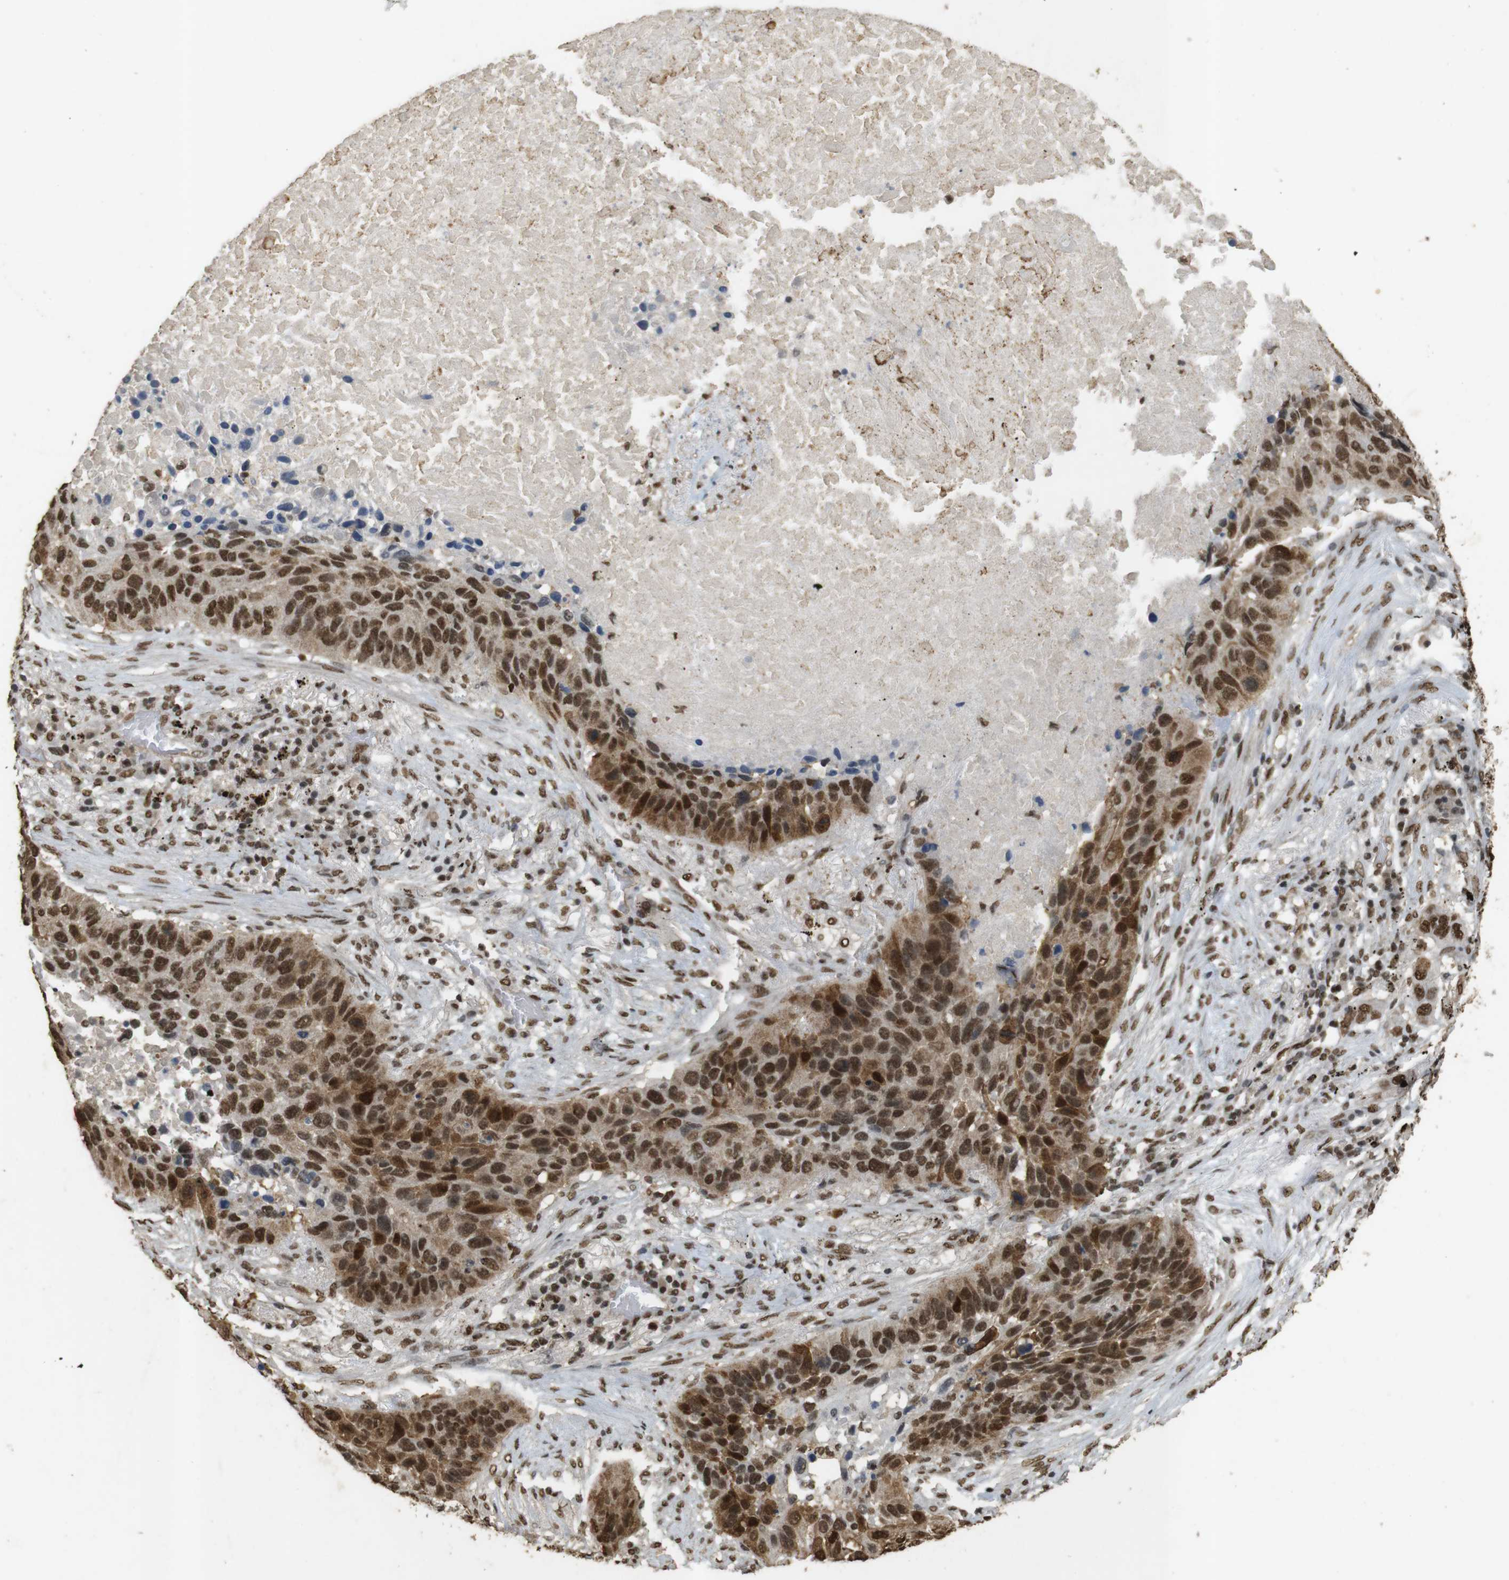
{"staining": {"intensity": "strong", "quantity": ">75%", "location": "cytoplasmic/membranous,nuclear"}, "tissue": "lung cancer", "cell_type": "Tumor cells", "image_type": "cancer", "snomed": [{"axis": "morphology", "description": "Squamous cell carcinoma, NOS"}, {"axis": "topography", "description": "Lung"}], "caption": "This image reveals lung cancer stained with IHC to label a protein in brown. The cytoplasmic/membranous and nuclear of tumor cells show strong positivity for the protein. Nuclei are counter-stained blue.", "gene": "GATA4", "patient": {"sex": "male", "age": 57}}